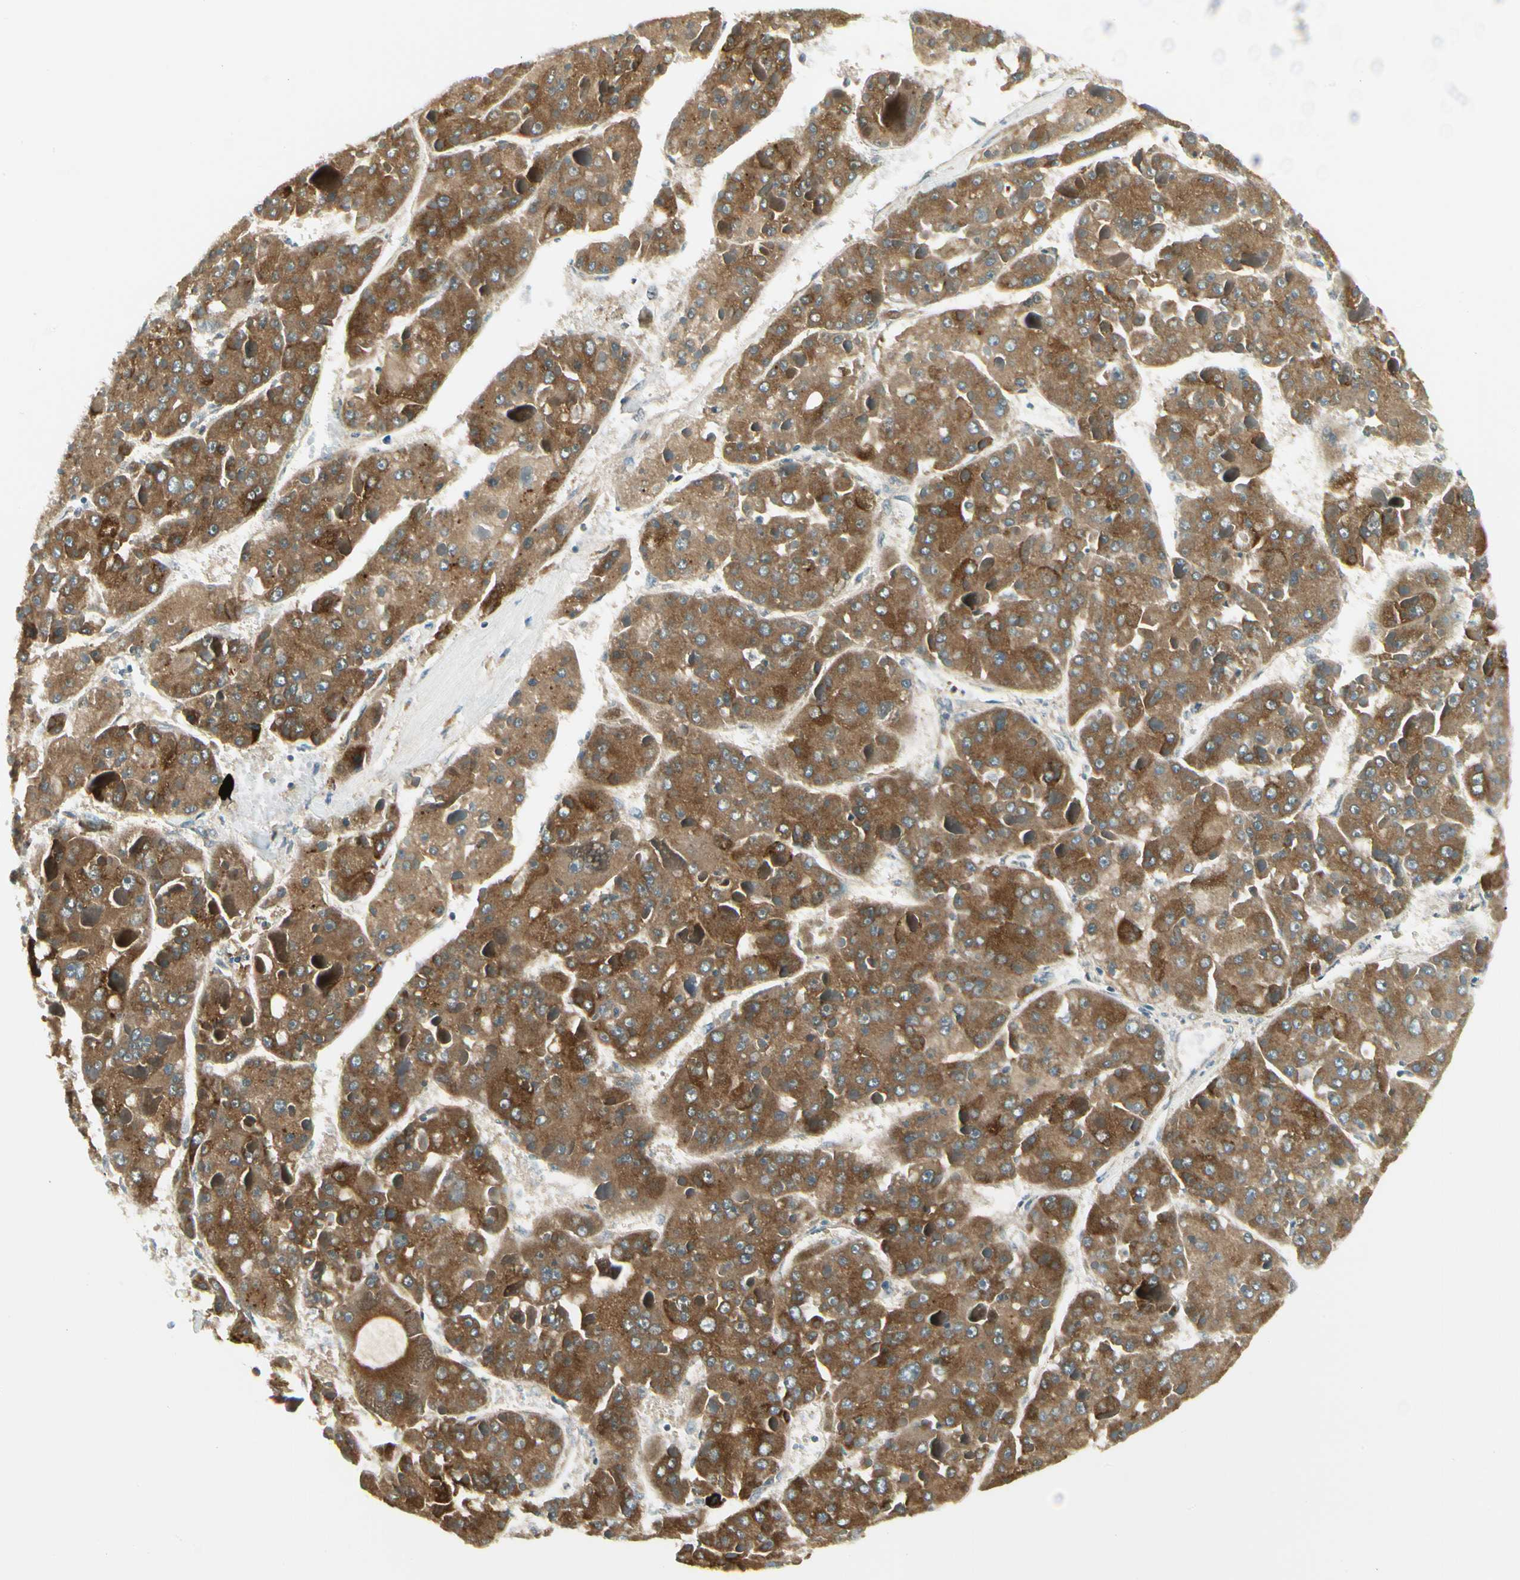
{"staining": {"intensity": "strong", "quantity": ">75%", "location": "cytoplasmic/membranous"}, "tissue": "liver cancer", "cell_type": "Tumor cells", "image_type": "cancer", "snomed": [{"axis": "morphology", "description": "Carcinoma, Hepatocellular, NOS"}, {"axis": "topography", "description": "Liver"}], "caption": "Protein expression analysis of human hepatocellular carcinoma (liver) reveals strong cytoplasmic/membranous expression in about >75% of tumor cells.", "gene": "BNIP1", "patient": {"sex": "female", "age": 73}}